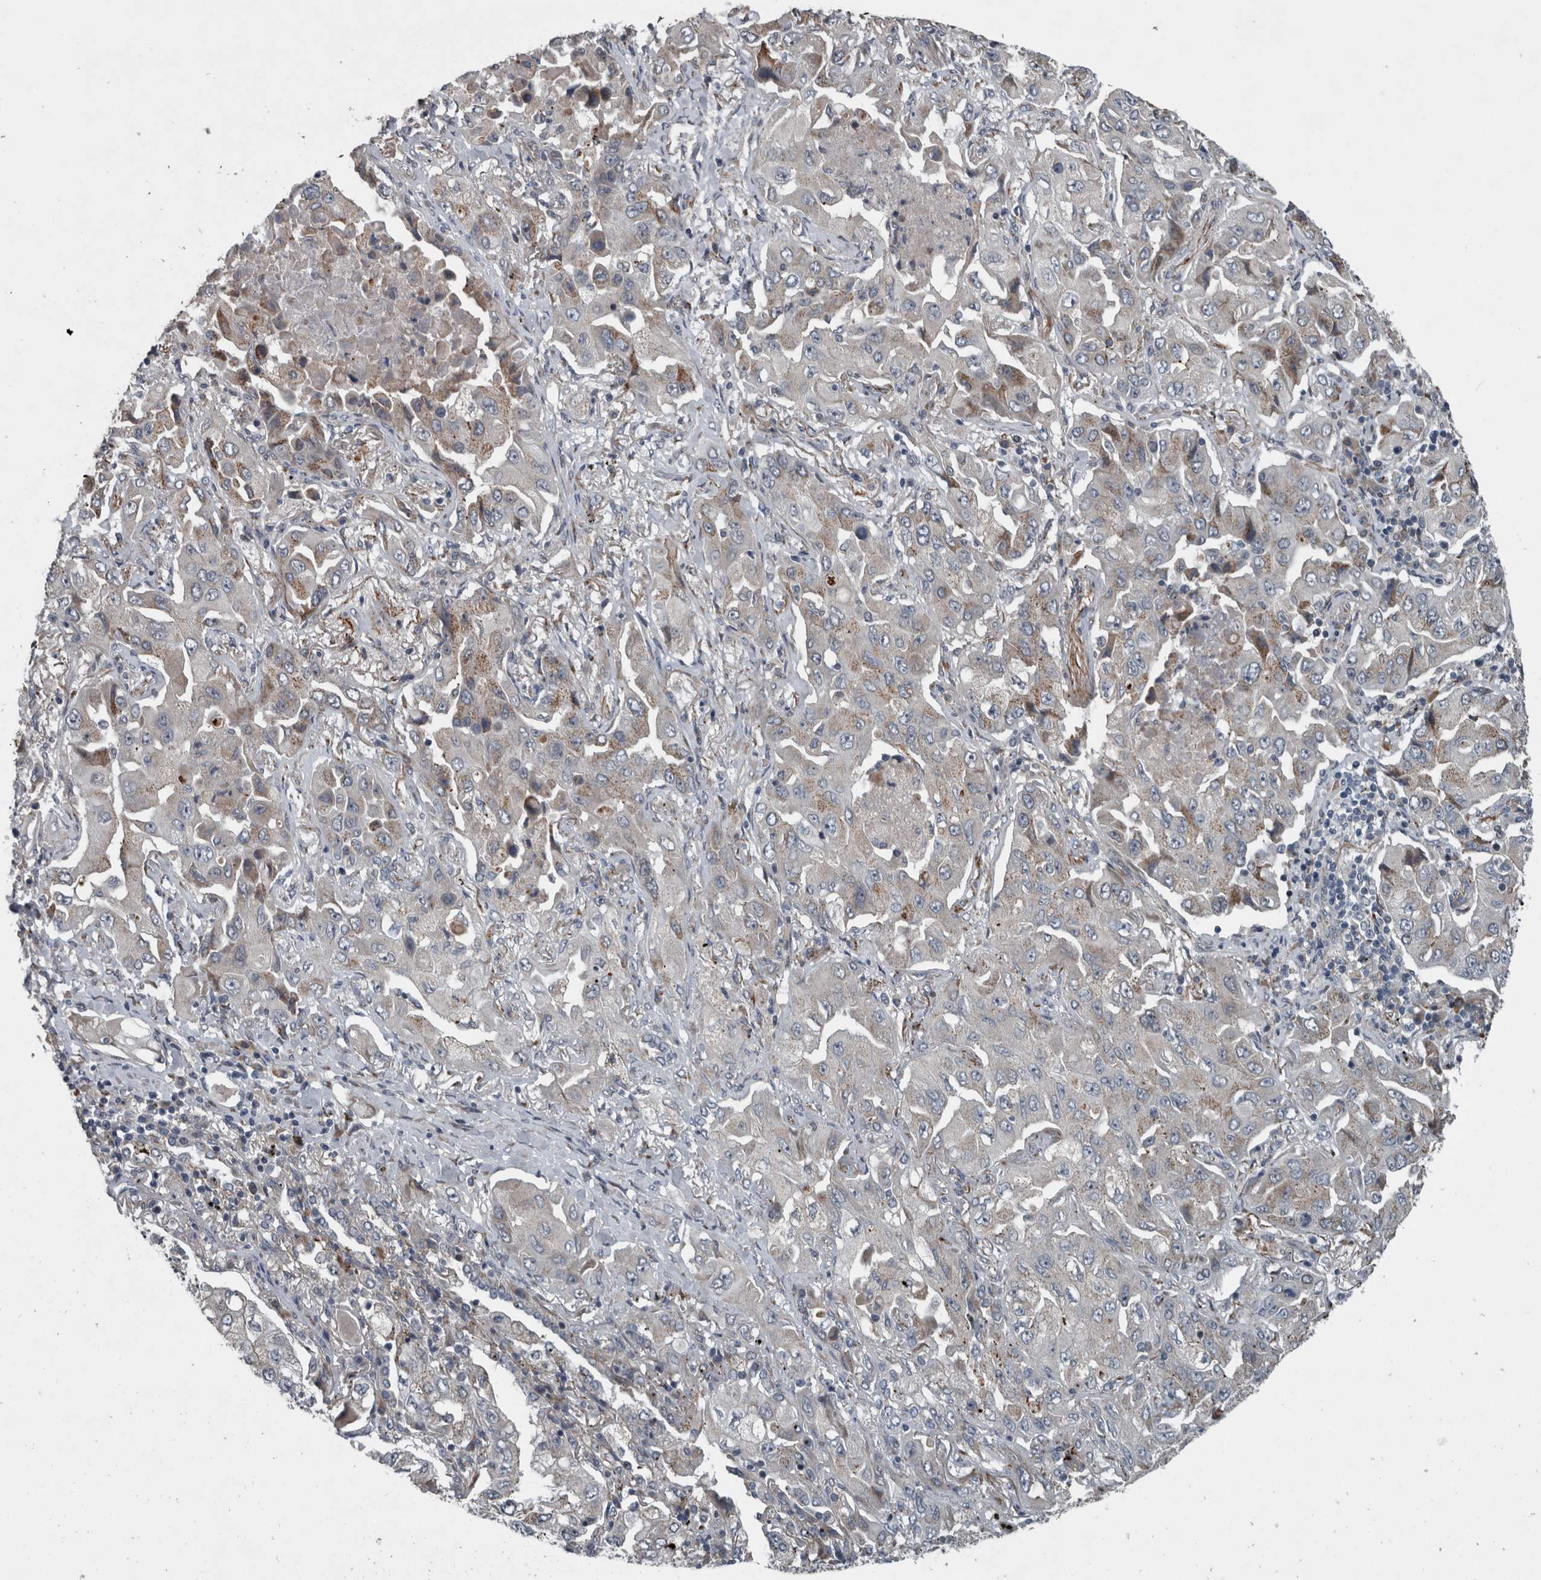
{"staining": {"intensity": "weak", "quantity": "25%-75%", "location": "cytoplasmic/membranous"}, "tissue": "lung cancer", "cell_type": "Tumor cells", "image_type": "cancer", "snomed": [{"axis": "morphology", "description": "Adenocarcinoma, NOS"}, {"axis": "topography", "description": "Lung"}], "caption": "A brown stain shows weak cytoplasmic/membranous staining of a protein in human lung cancer (adenocarcinoma) tumor cells. Using DAB (3,3'-diaminobenzidine) (brown) and hematoxylin (blue) stains, captured at high magnification using brightfield microscopy.", "gene": "ZNF345", "patient": {"sex": "female", "age": 65}}